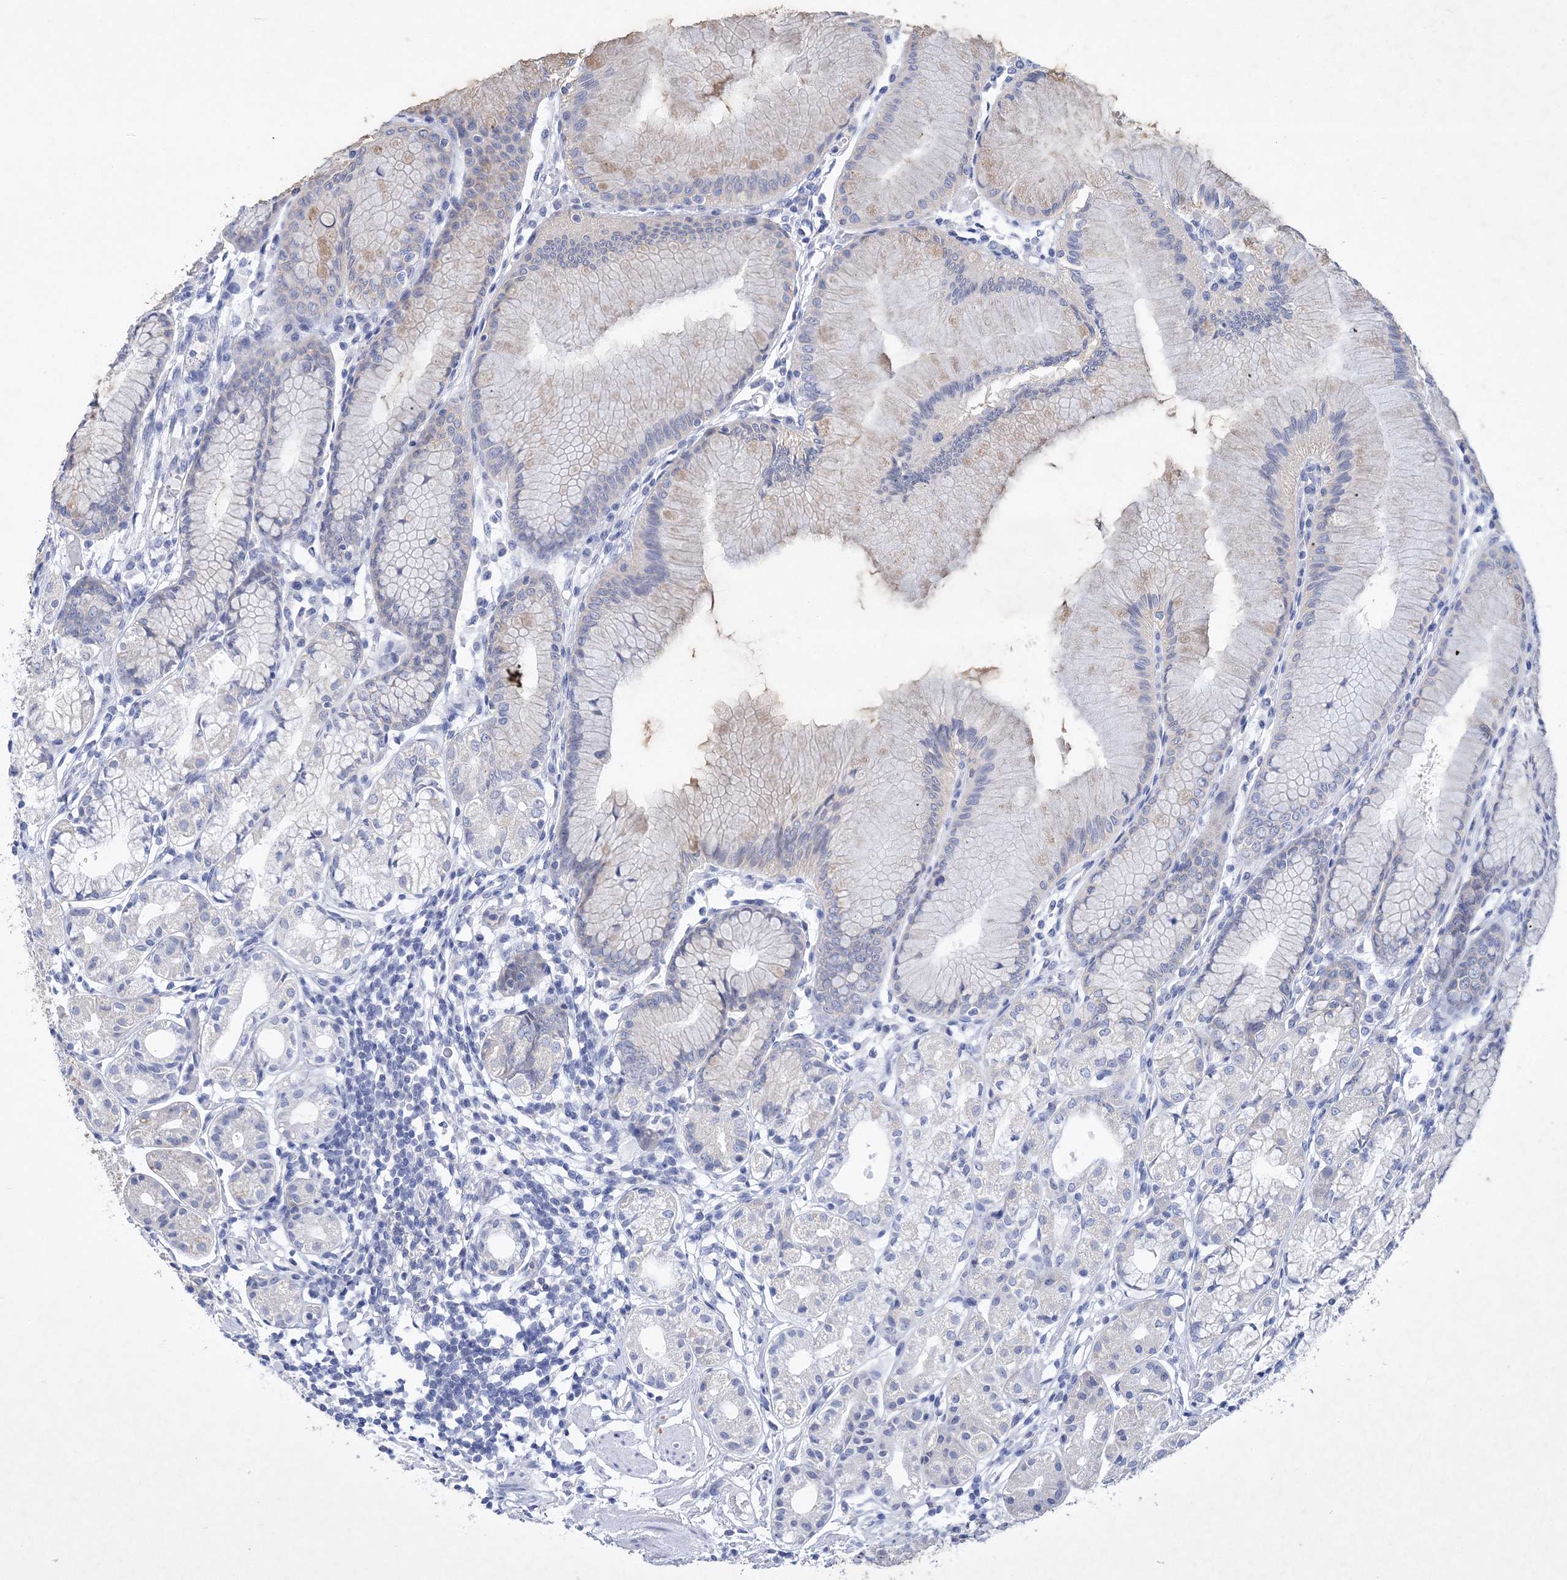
{"staining": {"intensity": "weak", "quantity": "<25%", "location": "cytoplasmic/membranous"}, "tissue": "stomach", "cell_type": "Glandular cells", "image_type": "normal", "snomed": [{"axis": "morphology", "description": "Normal tissue, NOS"}, {"axis": "topography", "description": "Stomach"}], "caption": "Protein analysis of normal stomach shows no significant staining in glandular cells.", "gene": "COPS8", "patient": {"sex": "female", "age": 57}}